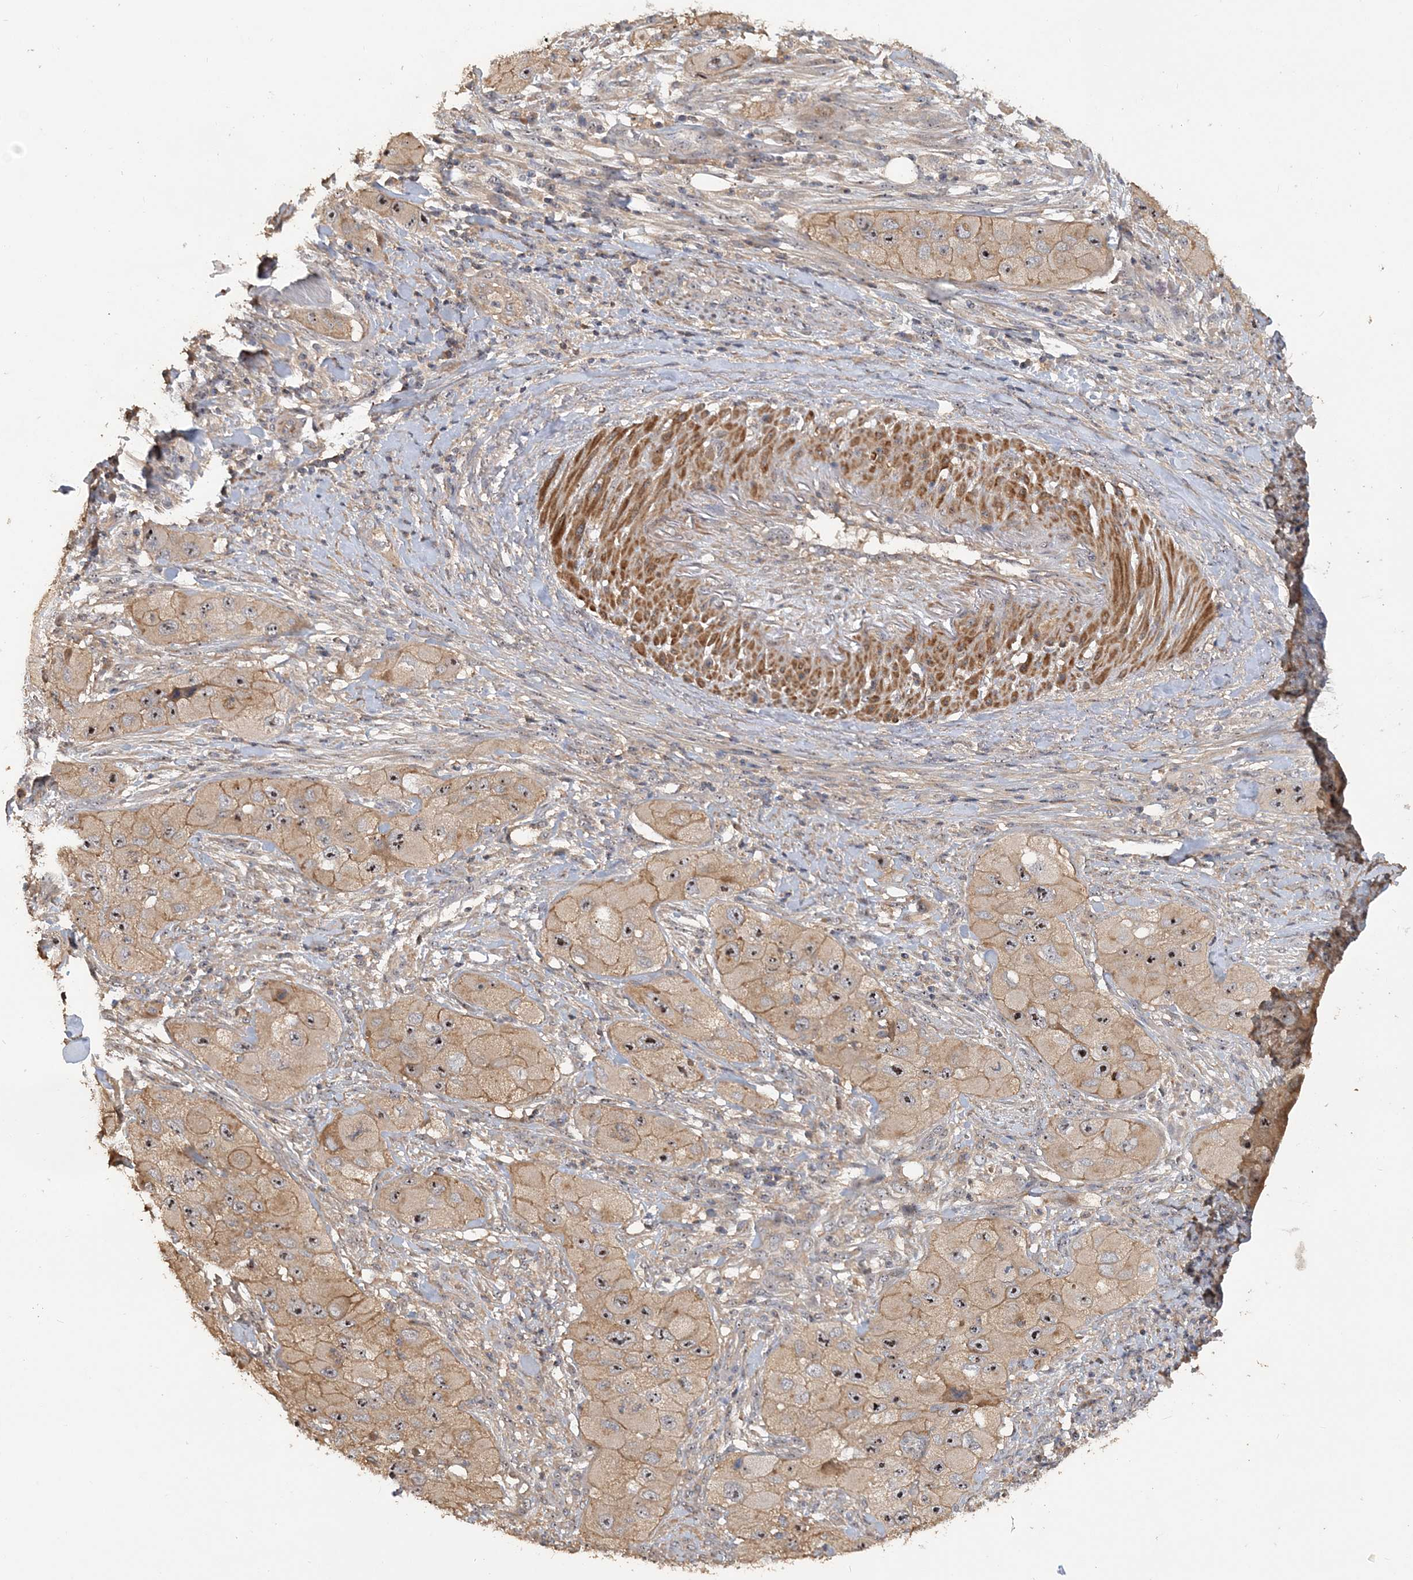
{"staining": {"intensity": "moderate", "quantity": ">75%", "location": "cytoplasmic/membranous,nuclear"}, "tissue": "skin cancer", "cell_type": "Tumor cells", "image_type": "cancer", "snomed": [{"axis": "morphology", "description": "Squamous cell carcinoma, NOS"}, {"axis": "topography", "description": "Skin"}, {"axis": "topography", "description": "Subcutis"}], "caption": "About >75% of tumor cells in skin squamous cell carcinoma demonstrate moderate cytoplasmic/membranous and nuclear protein expression as visualized by brown immunohistochemical staining.", "gene": "GRINA", "patient": {"sex": "male", "age": 73}}